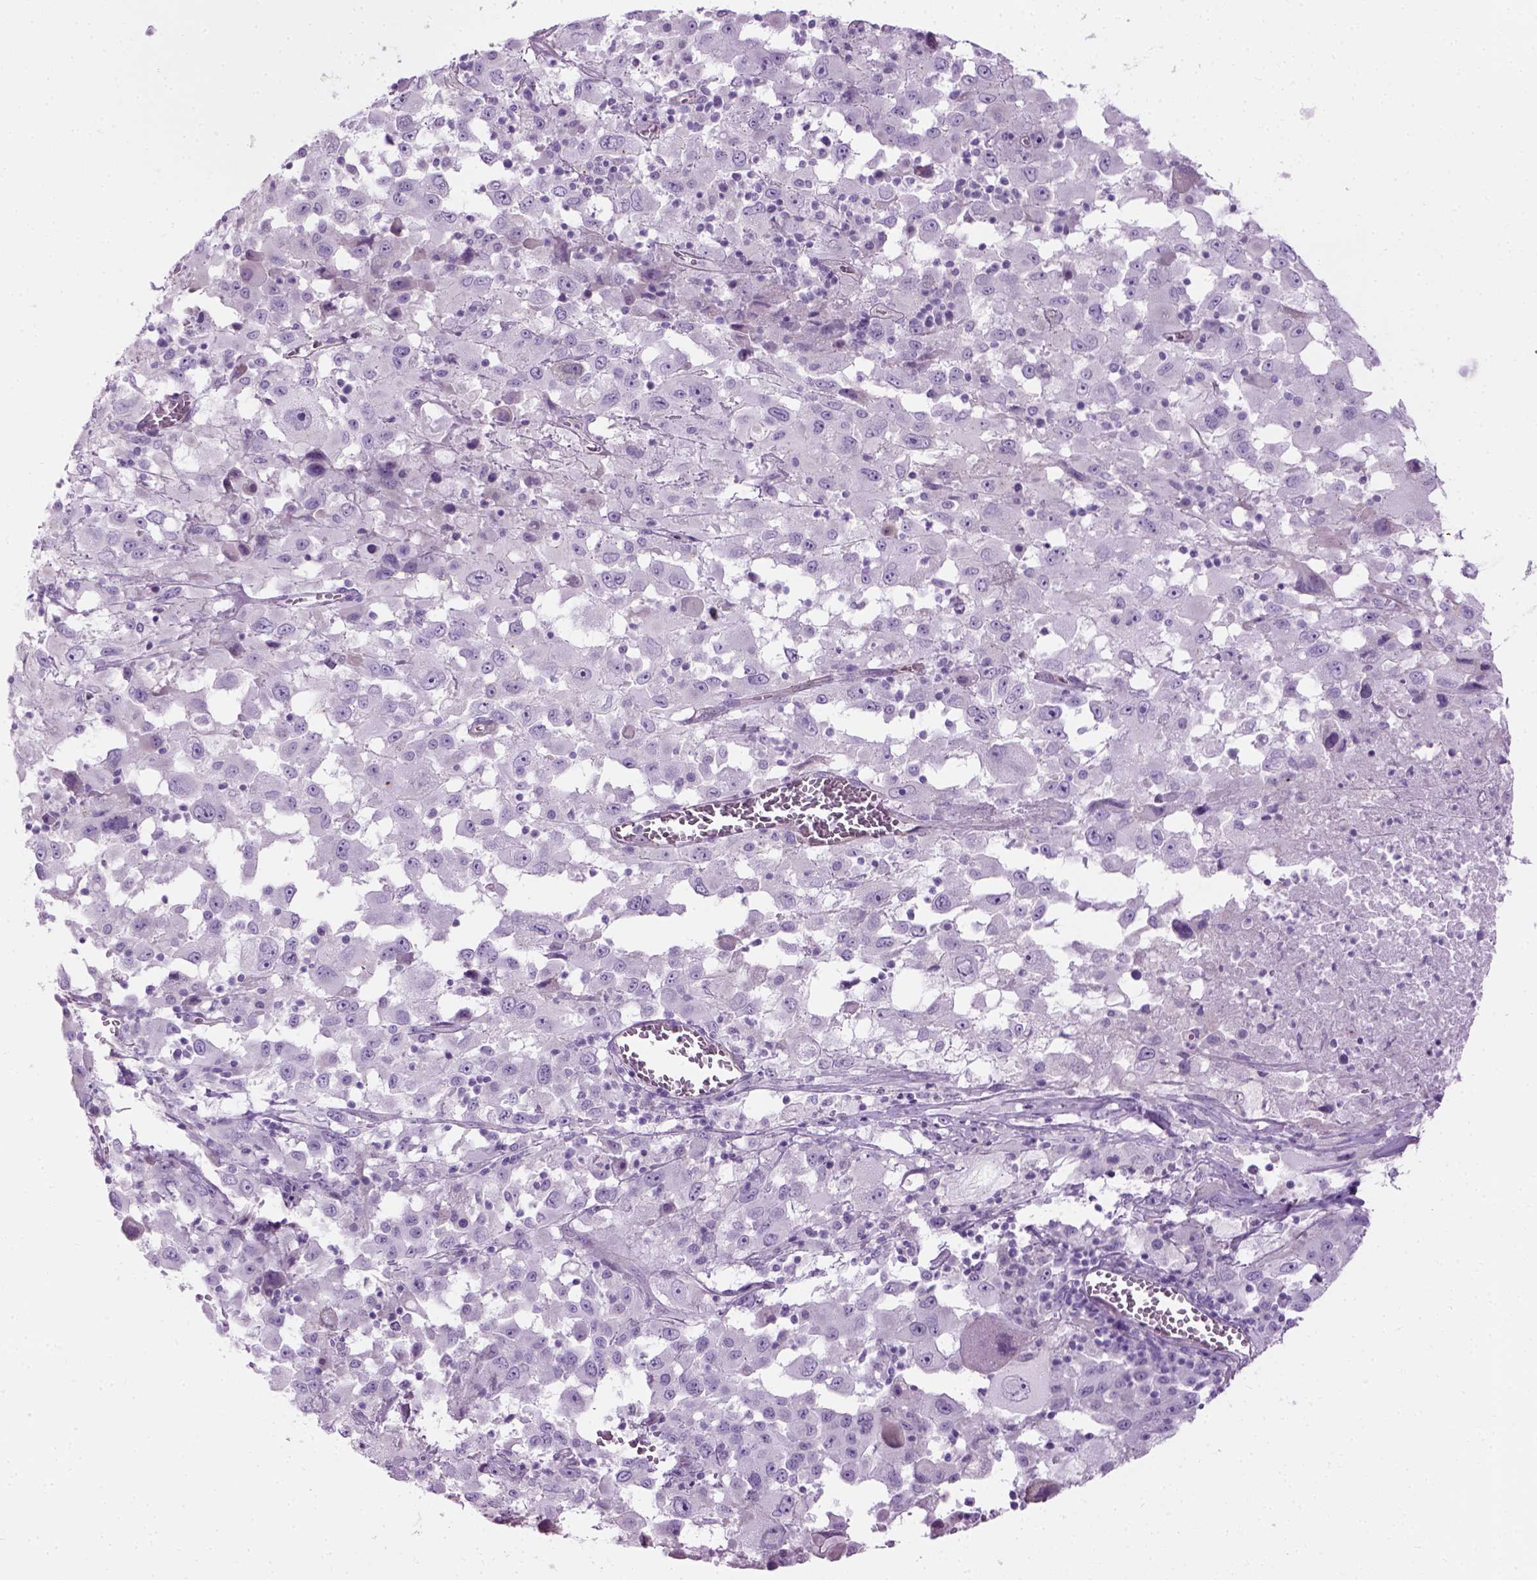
{"staining": {"intensity": "negative", "quantity": "none", "location": "none"}, "tissue": "melanoma", "cell_type": "Tumor cells", "image_type": "cancer", "snomed": [{"axis": "morphology", "description": "Malignant melanoma, Metastatic site"}, {"axis": "topography", "description": "Soft tissue"}], "caption": "Immunohistochemistry histopathology image of malignant melanoma (metastatic site) stained for a protein (brown), which exhibits no expression in tumor cells. The staining was performed using DAB (3,3'-diaminobenzidine) to visualize the protein expression in brown, while the nuclei were stained in blue with hematoxylin (Magnification: 20x).", "gene": "CIBAR2", "patient": {"sex": "male", "age": 50}}